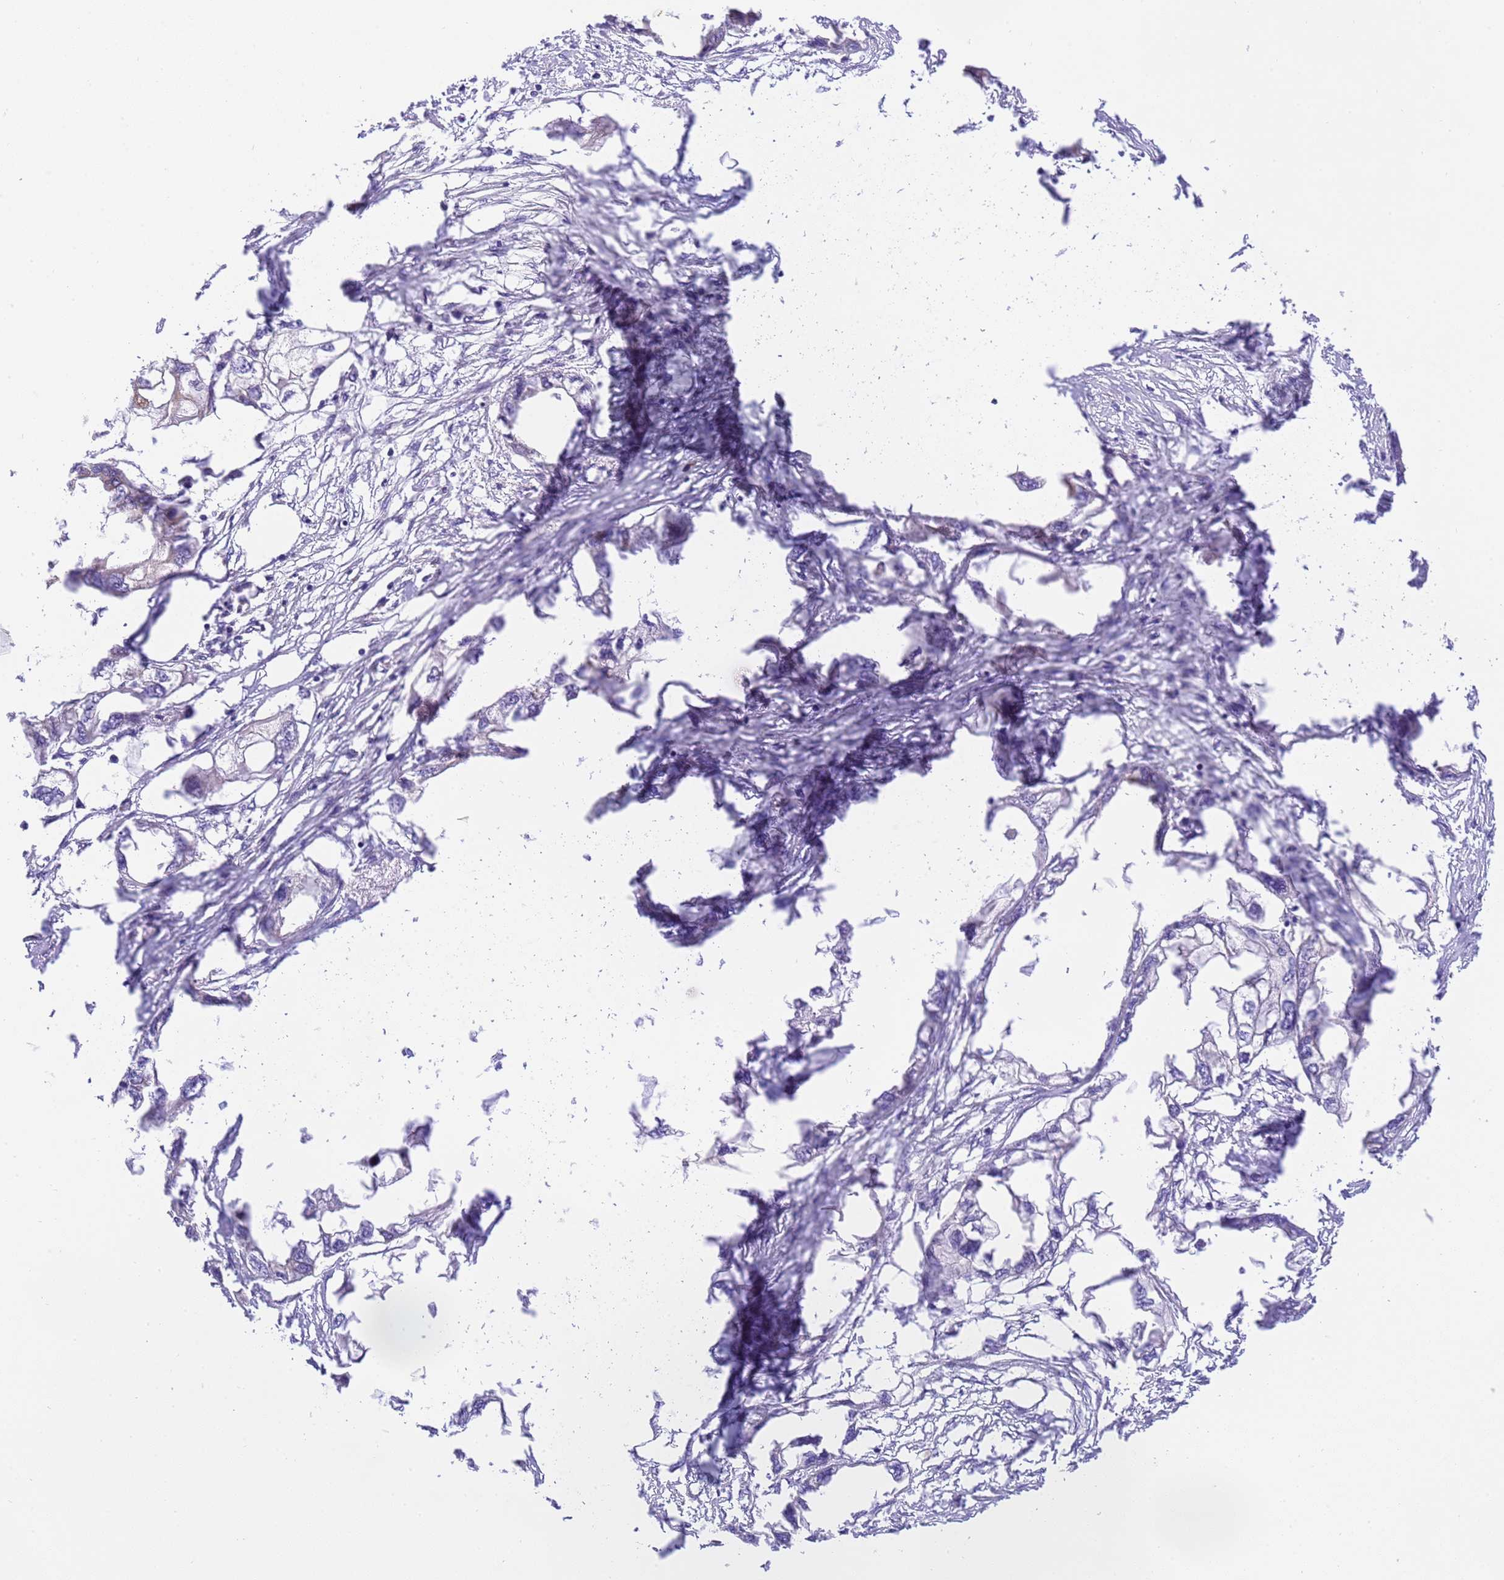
{"staining": {"intensity": "negative", "quantity": "none", "location": "none"}, "tissue": "endometrial cancer", "cell_type": "Tumor cells", "image_type": "cancer", "snomed": [{"axis": "morphology", "description": "Adenocarcinoma, NOS"}, {"axis": "morphology", "description": "Adenocarcinoma, metastatic, NOS"}, {"axis": "topography", "description": "Adipose tissue"}, {"axis": "topography", "description": "Endometrium"}], "caption": "High magnification brightfield microscopy of endometrial cancer (metastatic adenocarcinoma) stained with DAB (brown) and counterstained with hematoxylin (blue): tumor cells show no significant expression.", "gene": "RHBDD3", "patient": {"sex": "female", "age": 67}}